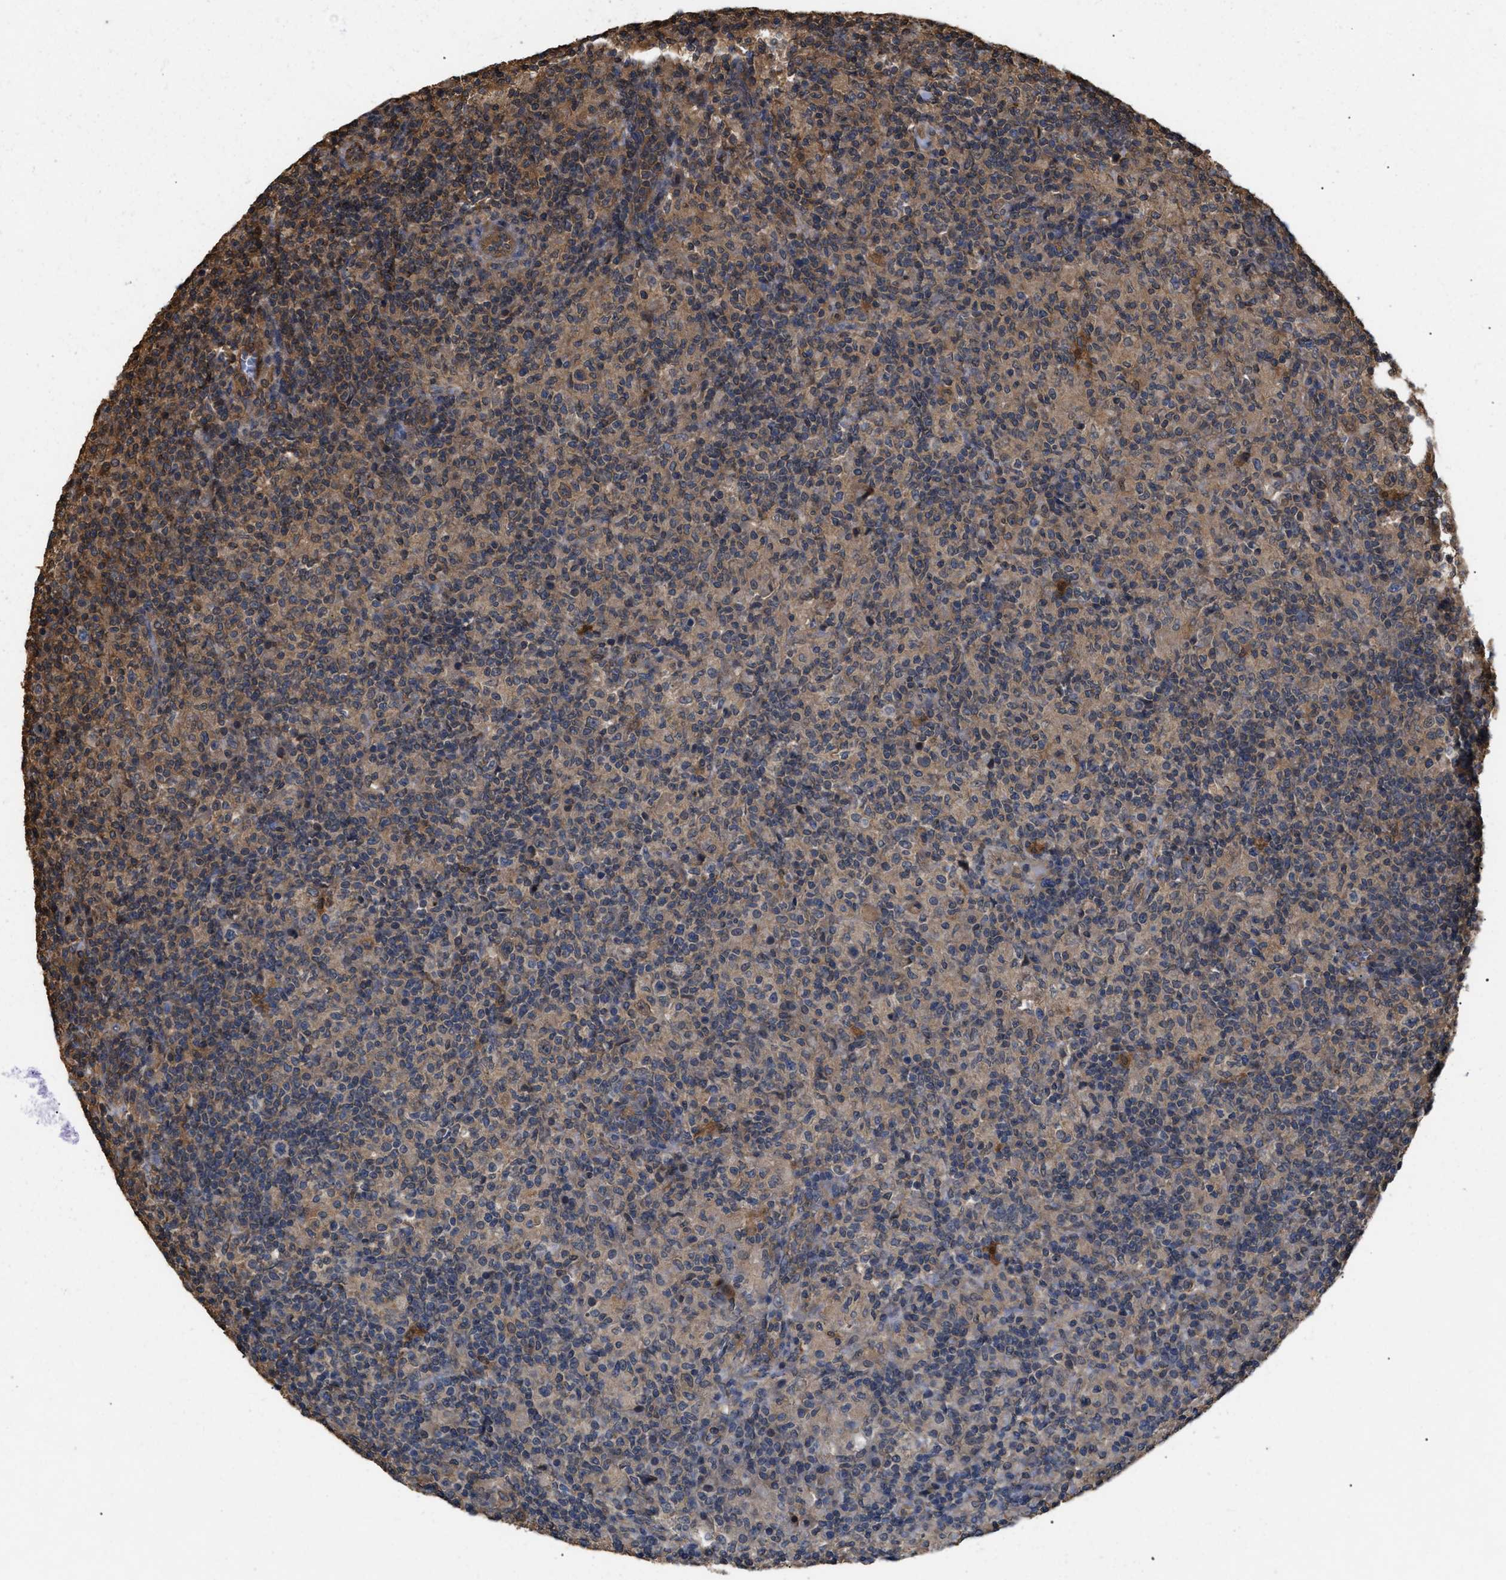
{"staining": {"intensity": "negative", "quantity": "none", "location": "none"}, "tissue": "lymphoma", "cell_type": "Tumor cells", "image_type": "cancer", "snomed": [{"axis": "morphology", "description": "Hodgkin's disease, NOS"}, {"axis": "topography", "description": "Lymph node"}], "caption": "Protein analysis of Hodgkin's disease shows no significant positivity in tumor cells.", "gene": "CALM1", "patient": {"sex": "male", "age": 70}}